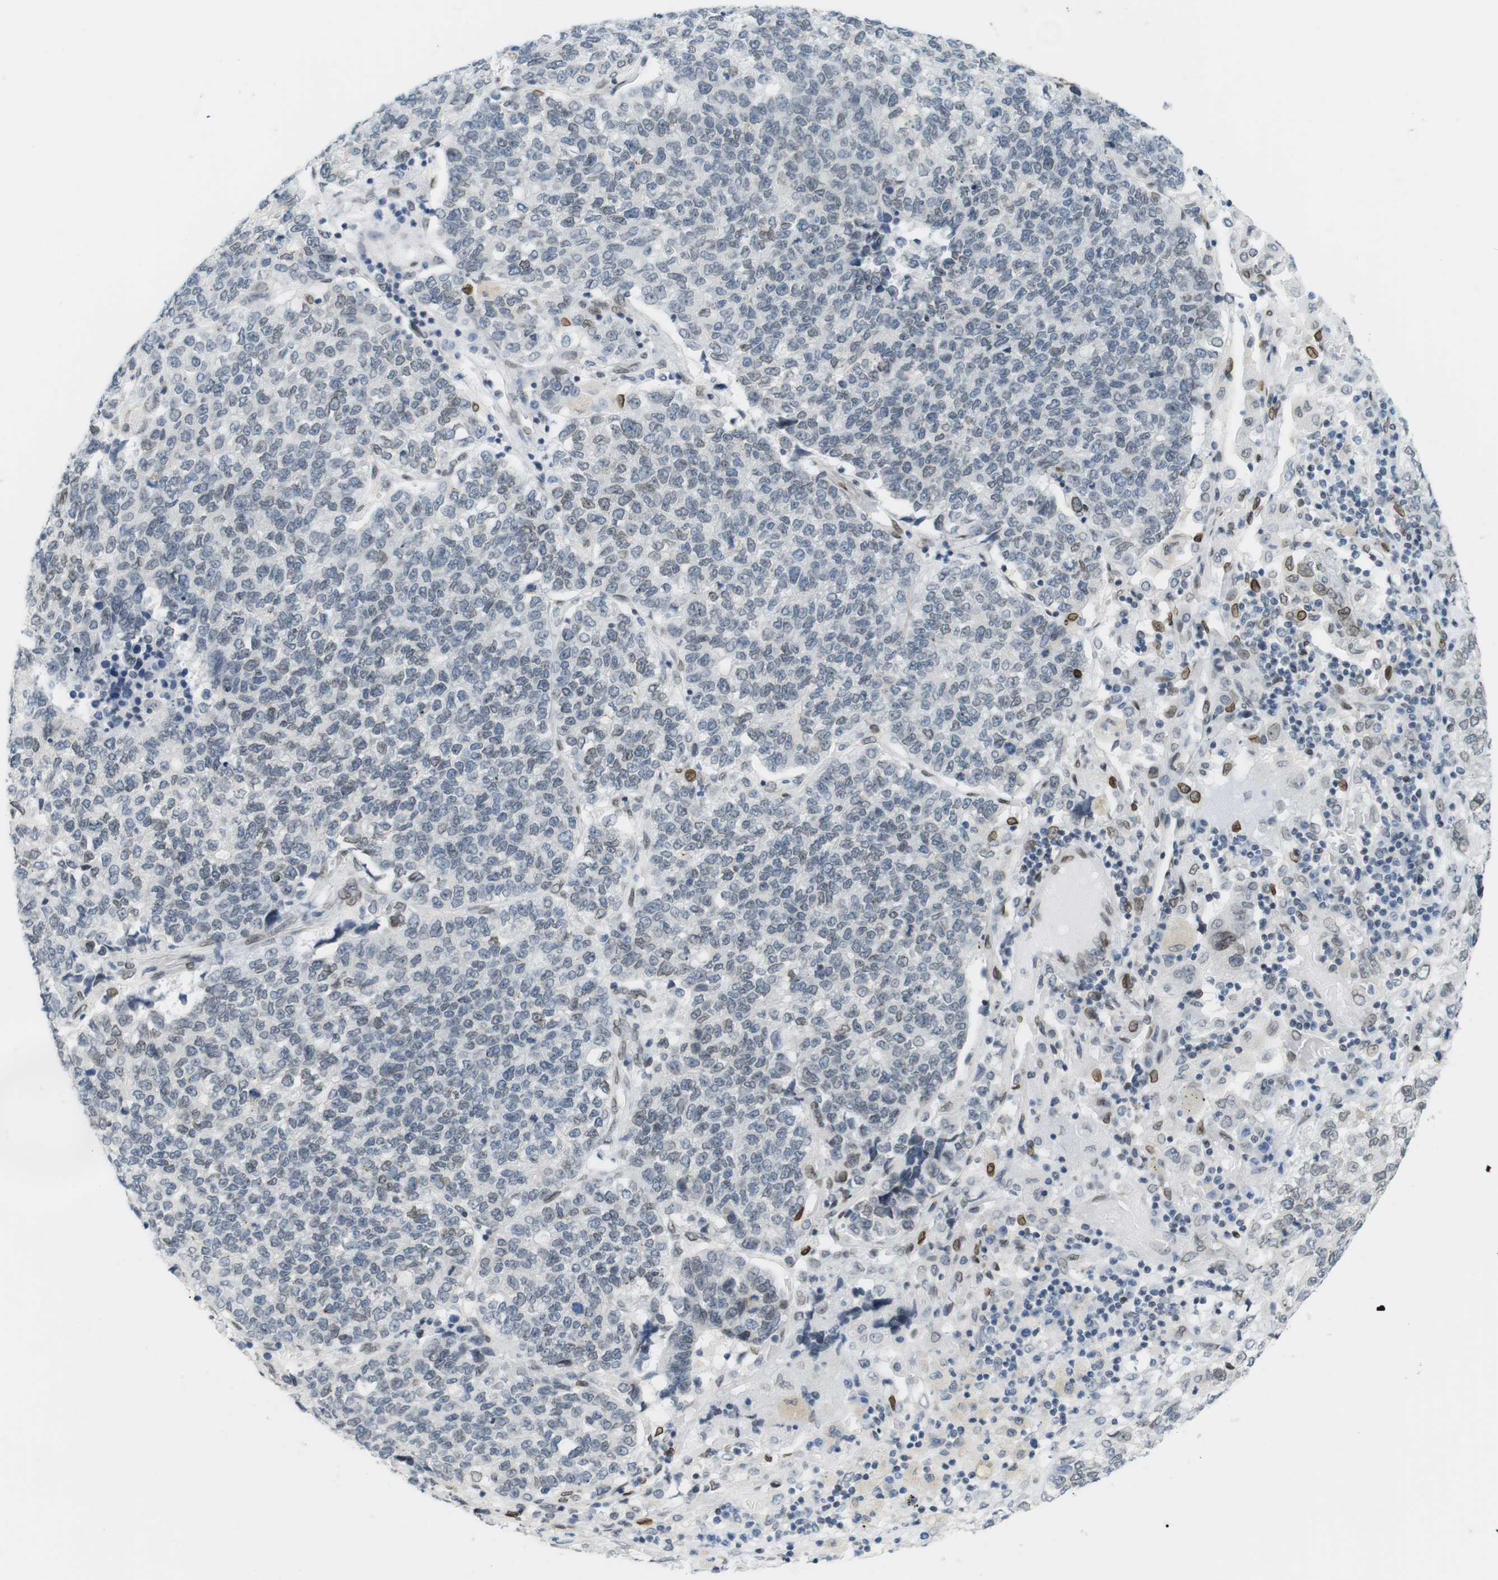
{"staining": {"intensity": "weak", "quantity": "<25%", "location": "cytoplasmic/membranous,nuclear"}, "tissue": "lung cancer", "cell_type": "Tumor cells", "image_type": "cancer", "snomed": [{"axis": "morphology", "description": "Adenocarcinoma, NOS"}, {"axis": "topography", "description": "Lung"}], "caption": "This is an immunohistochemistry micrograph of lung cancer. There is no expression in tumor cells.", "gene": "ARL6IP6", "patient": {"sex": "male", "age": 49}}